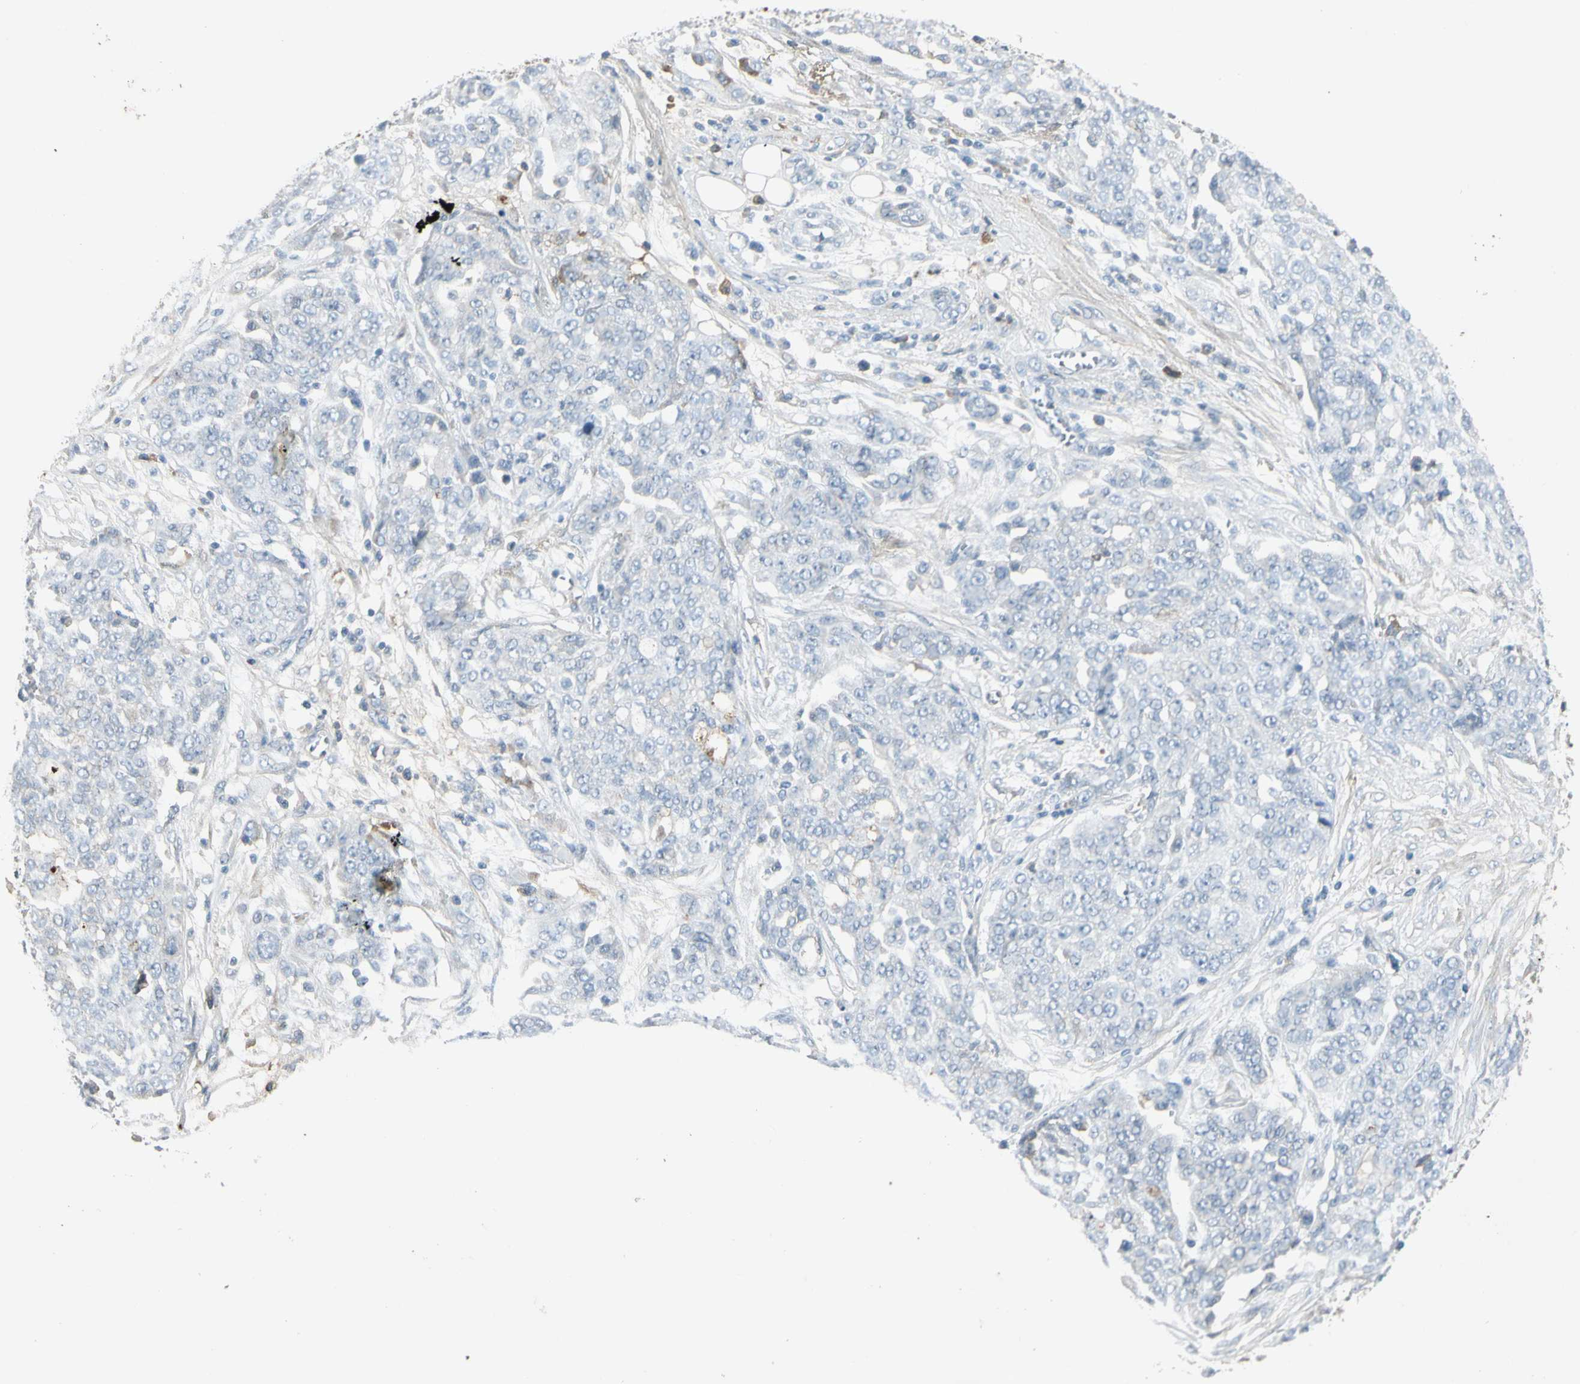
{"staining": {"intensity": "negative", "quantity": "none", "location": "none"}, "tissue": "ovarian cancer", "cell_type": "Tumor cells", "image_type": "cancer", "snomed": [{"axis": "morphology", "description": "Cystadenocarcinoma, serous, NOS"}, {"axis": "topography", "description": "Soft tissue"}, {"axis": "topography", "description": "Ovary"}], "caption": "This is an immunohistochemistry (IHC) histopathology image of human ovarian cancer. There is no expression in tumor cells.", "gene": "IGHM", "patient": {"sex": "female", "age": 57}}